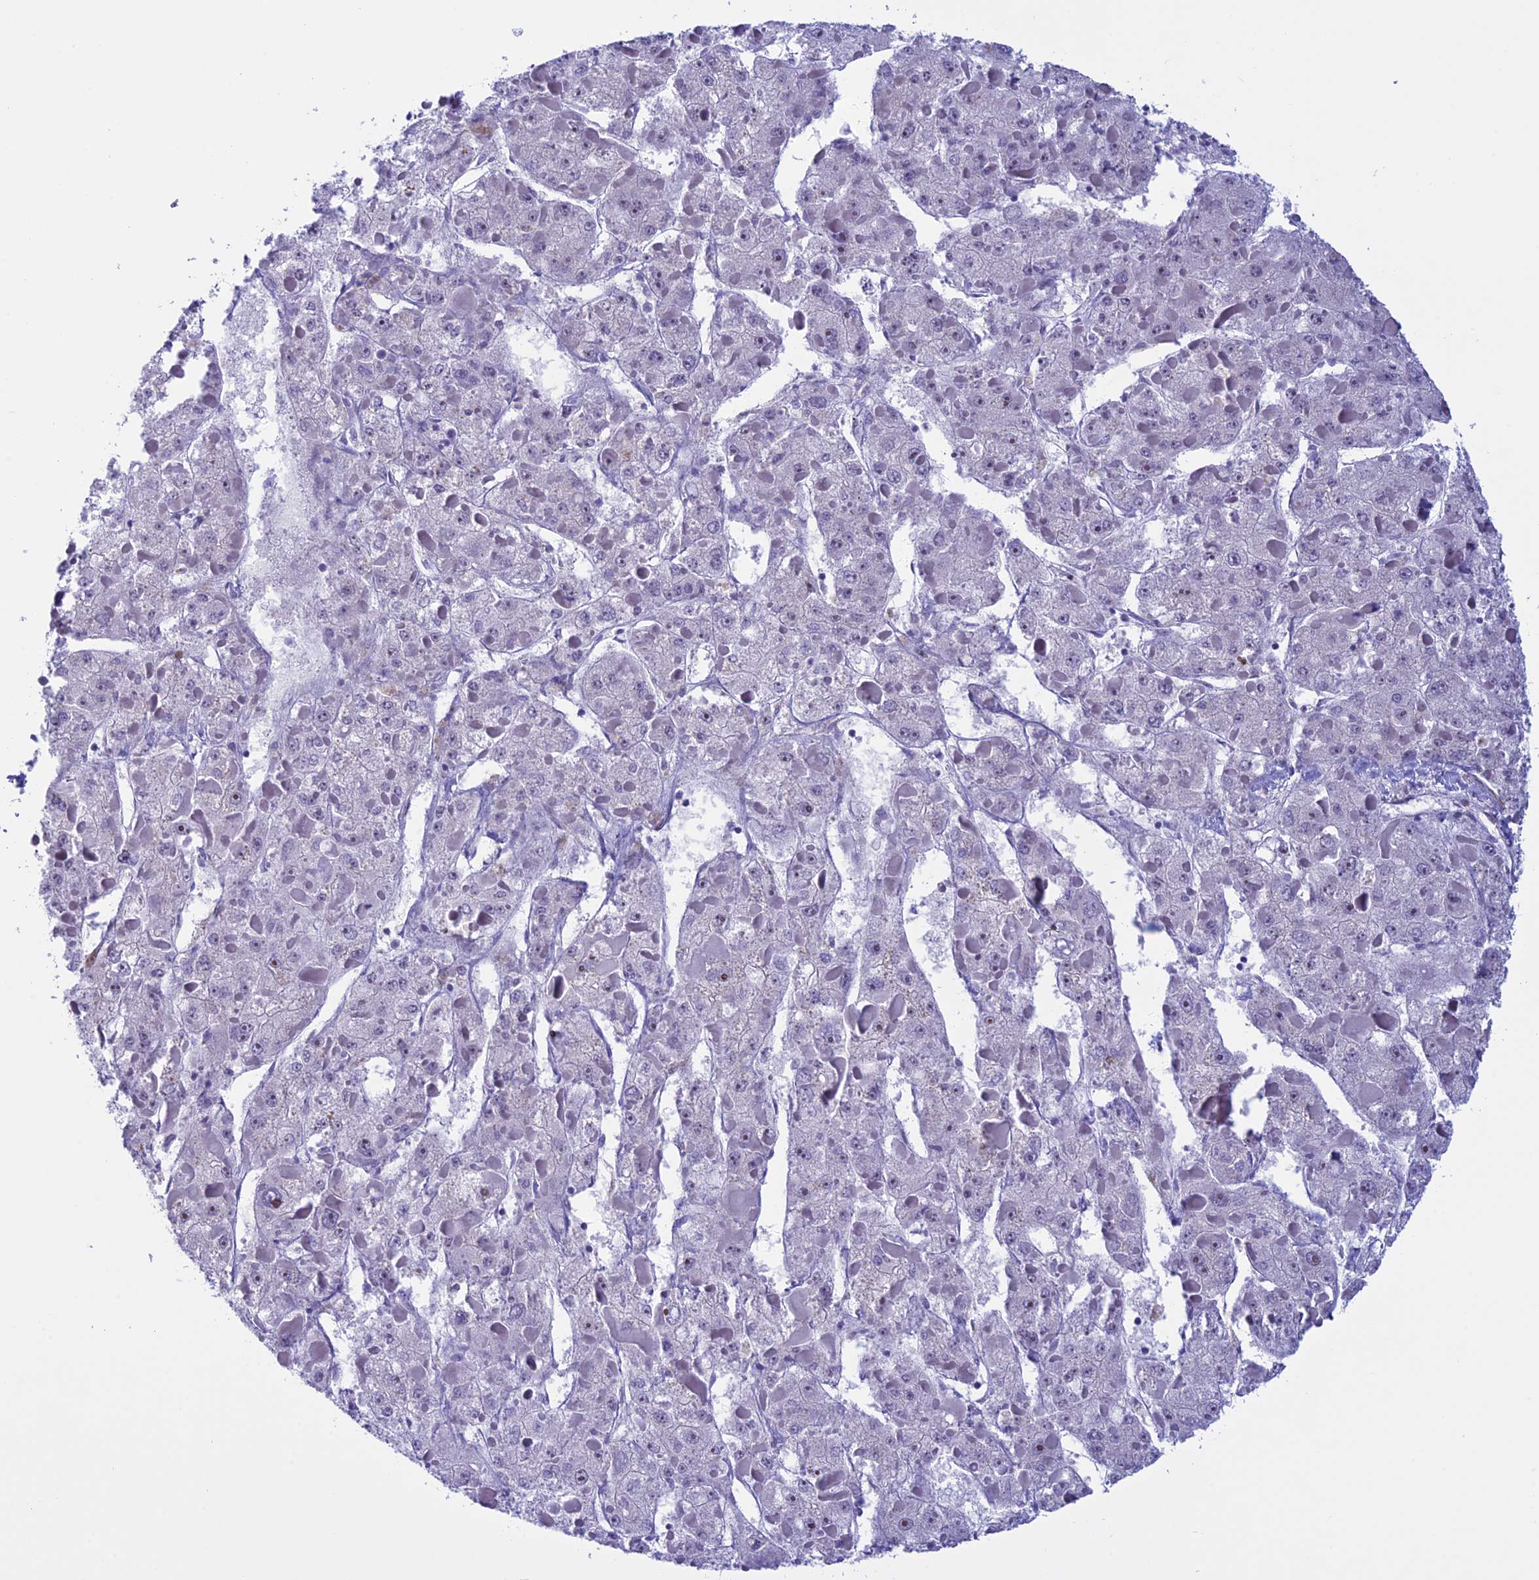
{"staining": {"intensity": "negative", "quantity": "none", "location": "none"}, "tissue": "liver cancer", "cell_type": "Tumor cells", "image_type": "cancer", "snomed": [{"axis": "morphology", "description": "Carcinoma, Hepatocellular, NOS"}, {"axis": "topography", "description": "Liver"}], "caption": "Tumor cells are negative for protein expression in human liver cancer. Brightfield microscopy of IHC stained with DAB (brown) and hematoxylin (blue), captured at high magnification.", "gene": "IGSF6", "patient": {"sex": "female", "age": 73}}